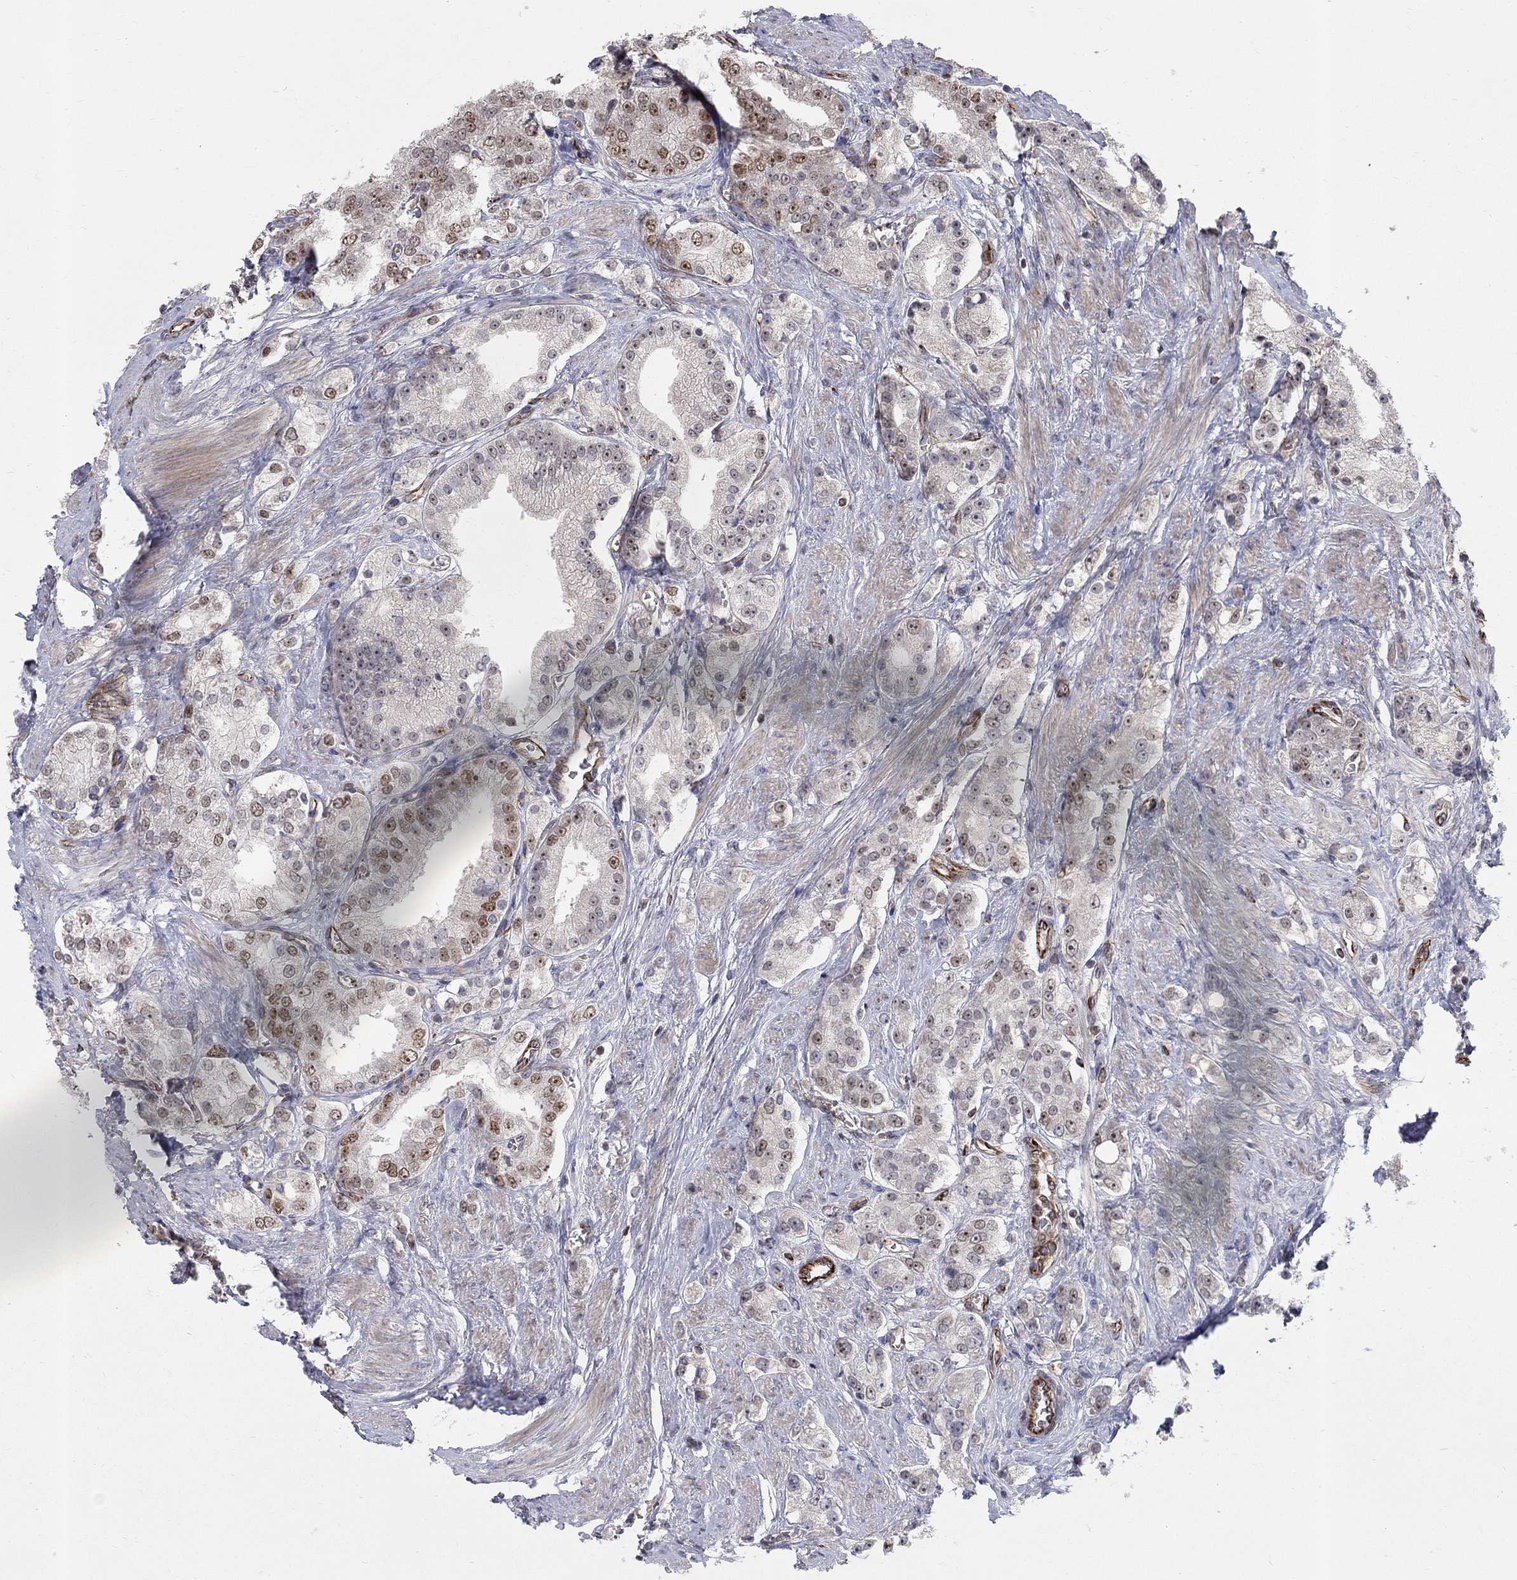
{"staining": {"intensity": "moderate", "quantity": "<25%", "location": "nuclear"}, "tissue": "prostate cancer", "cell_type": "Tumor cells", "image_type": "cancer", "snomed": [{"axis": "morphology", "description": "Adenocarcinoma, NOS"}, {"axis": "topography", "description": "Prostate and seminal vesicle, NOS"}, {"axis": "topography", "description": "Prostate"}], "caption": "Protein expression analysis of human adenocarcinoma (prostate) reveals moderate nuclear expression in about <25% of tumor cells. (DAB (3,3'-diaminobenzidine) IHC, brown staining for protein, blue staining for nuclei).", "gene": "MSRA", "patient": {"sex": "male", "age": 67}}